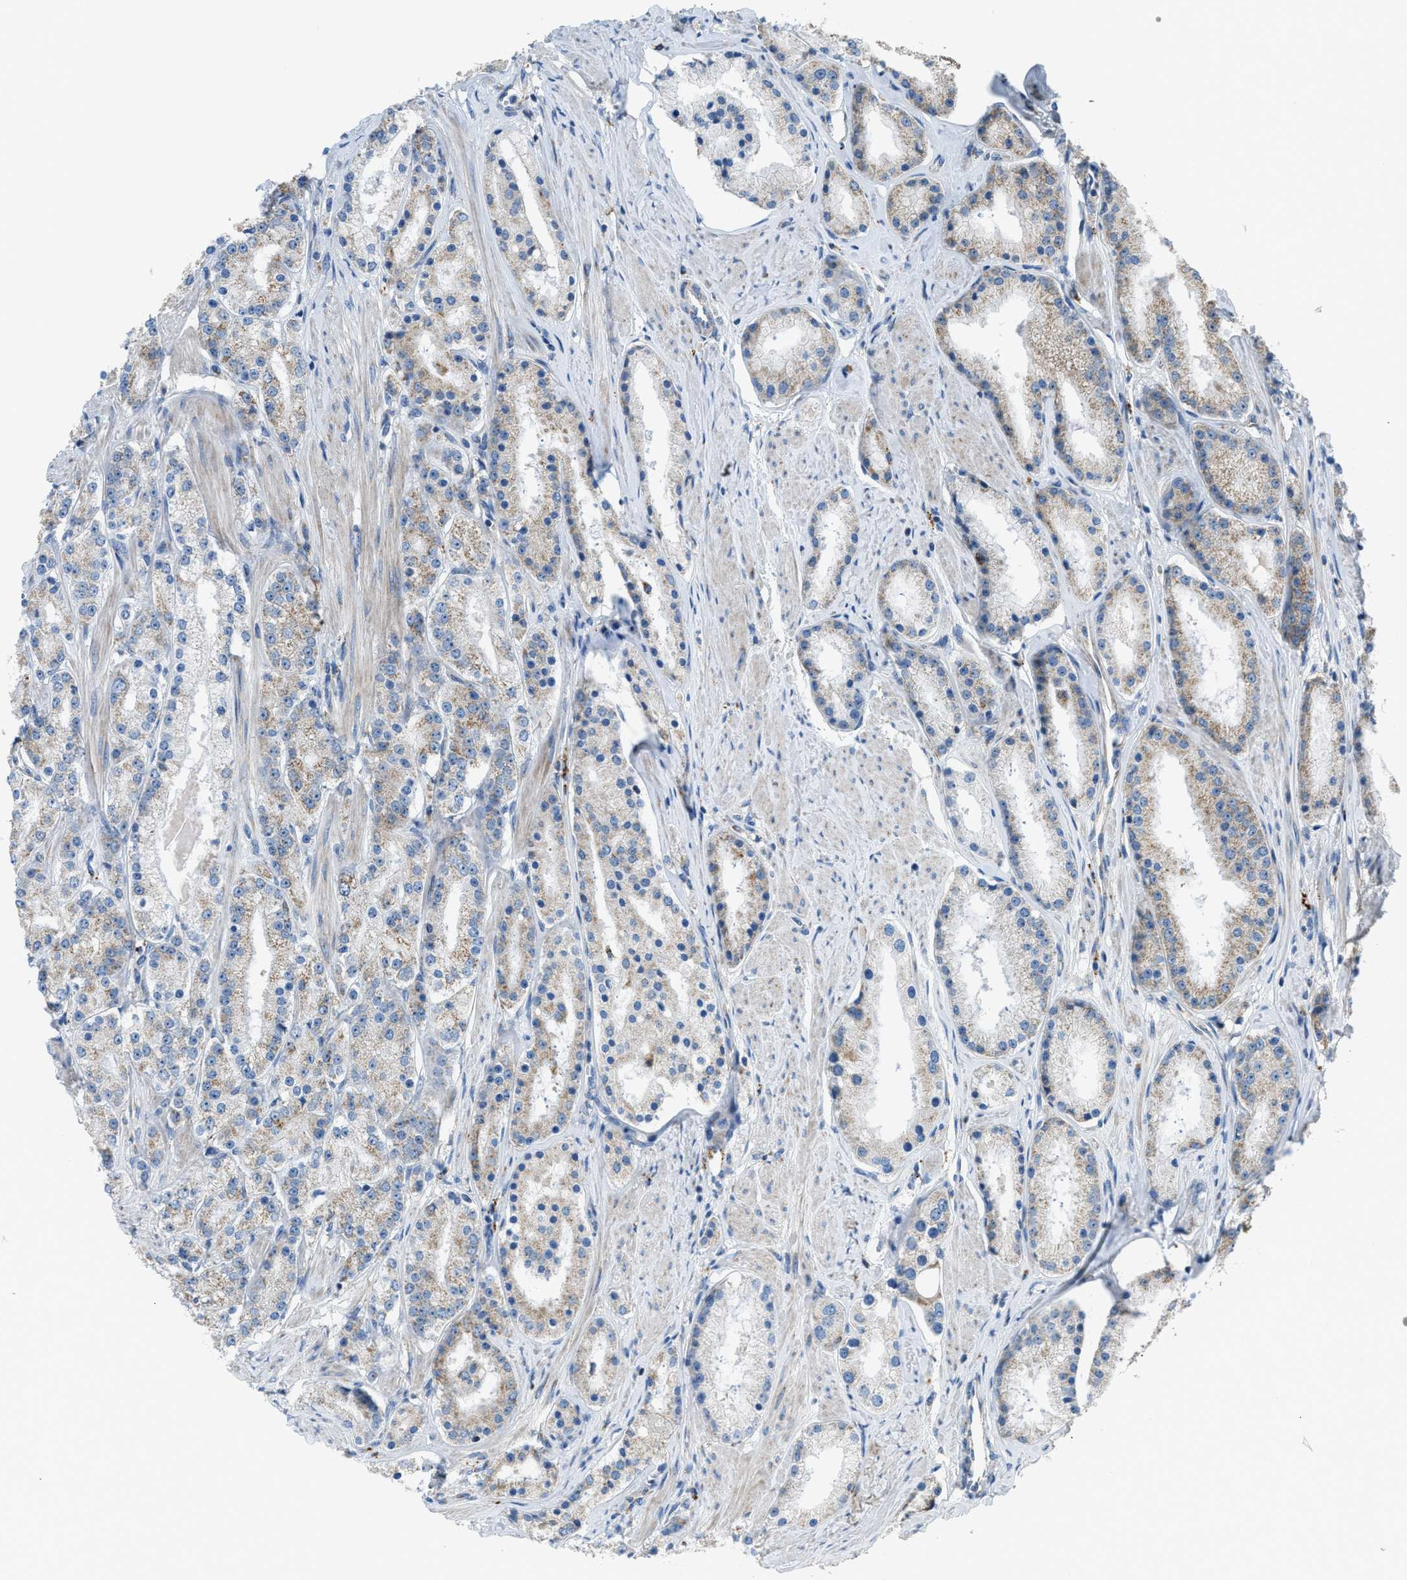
{"staining": {"intensity": "weak", "quantity": "25%-75%", "location": "cytoplasmic/membranous"}, "tissue": "prostate cancer", "cell_type": "Tumor cells", "image_type": "cancer", "snomed": [{"axis": "morphology", "description": "Adenocarcinoma, Low grade"}, {"axis": "topography", "description": "Prostate"}], "caption": "Immunohistochemical staining of human prostate cancer exhibits low levels of weak cytoplasmic/membranous staining in about 25%-75% of tumor cells.", "gene": "SMIM20", "patient": {"sex": "male", "age": 63}}